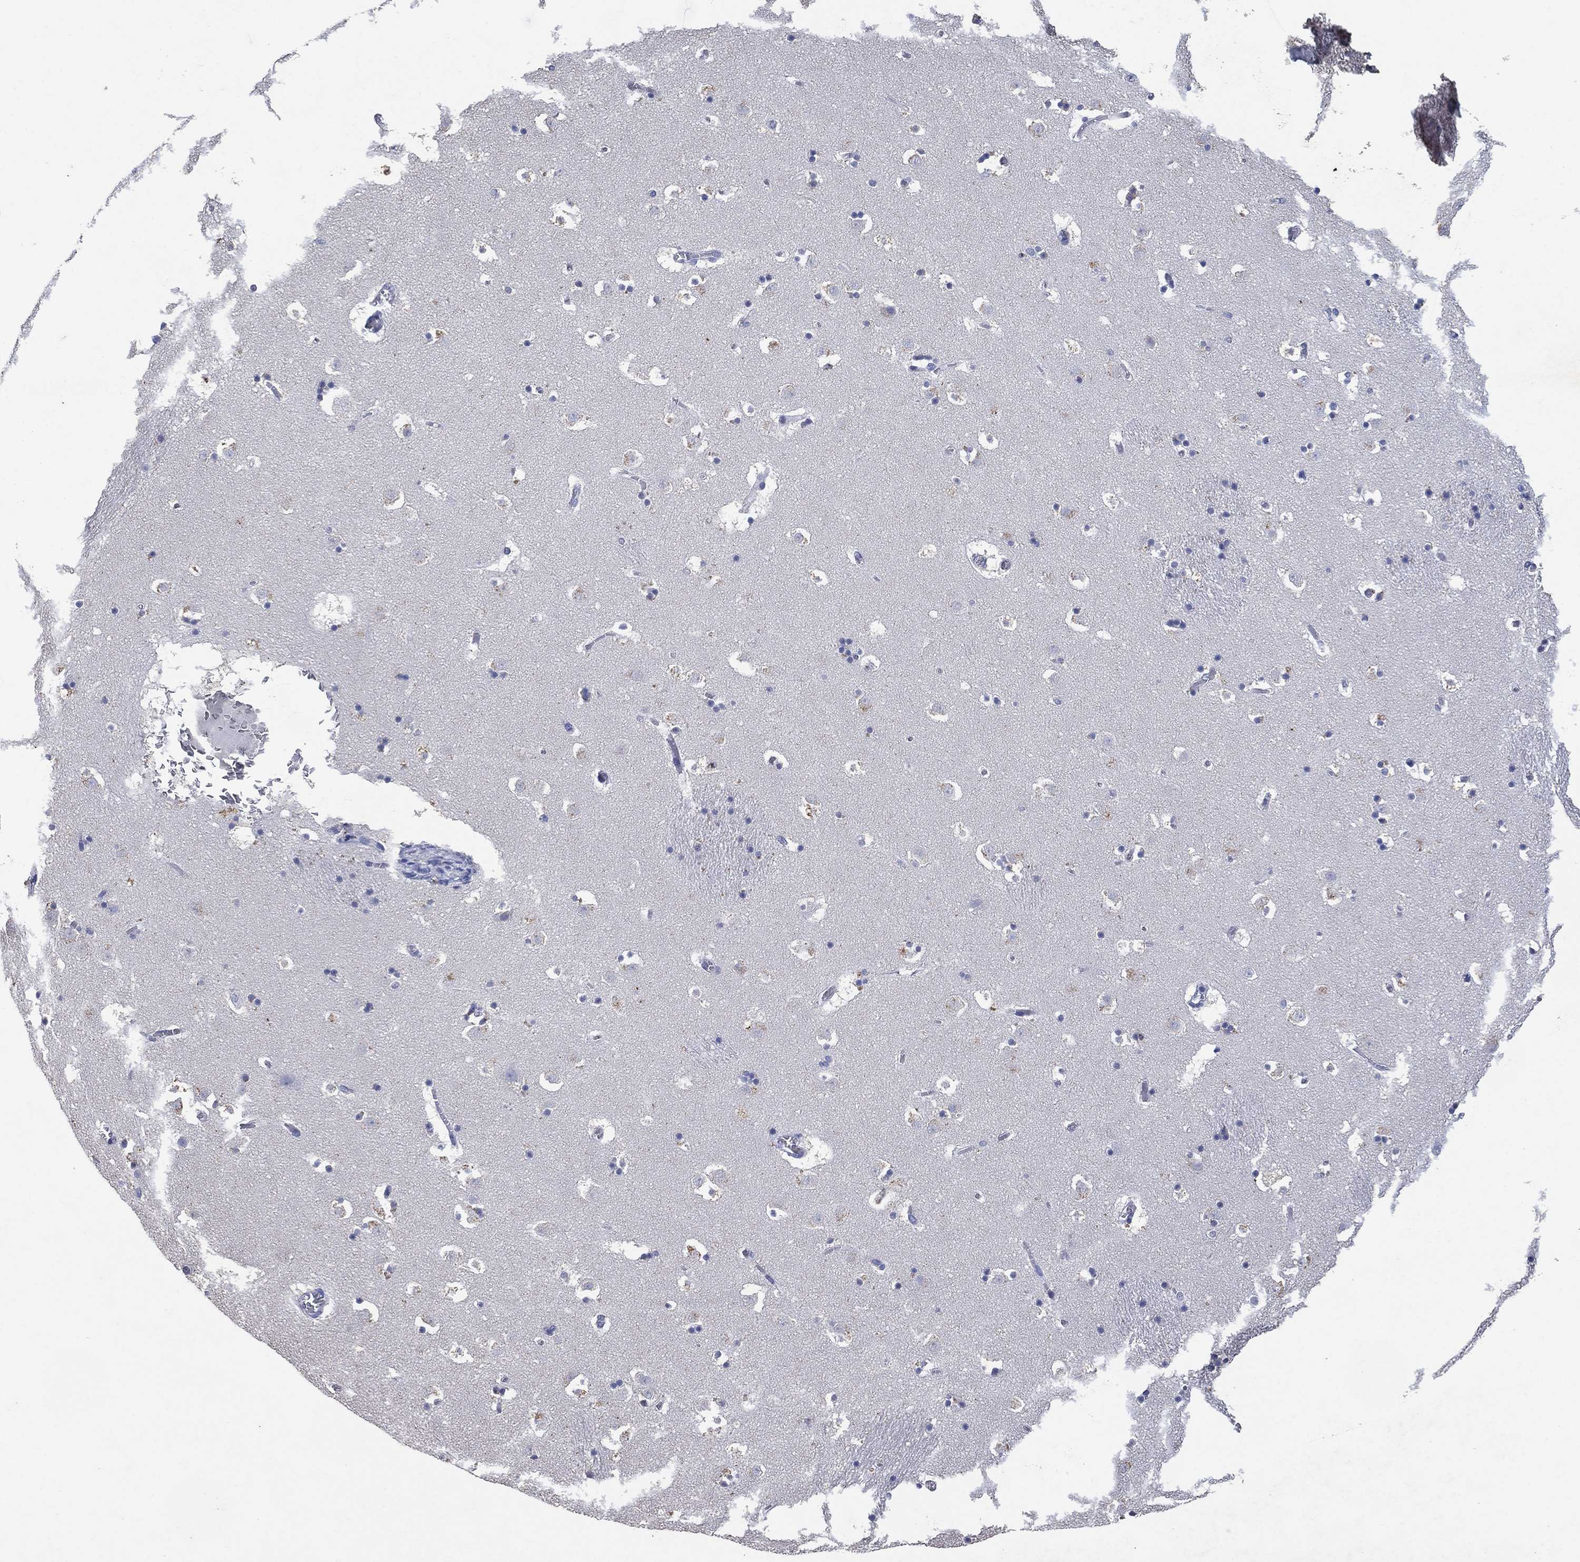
{"staining": {"intensity": "negative", "quantity": "none", "location": "none"}, "tissue": "caudate", "cell_type": "Glial cells", "image_type": "normal", "snomed": [{"axis": "morphology", "description": "Normal tissue, NOS"}, {"axis": "topography", "description": "Lateral ventricle wall"}], "caption": "This image is of normal caudate stained with IHC to label a protein in brown with the nuclei are counter-stained blue. There is no staining in glial cells.", "gene": "FSCN2", "patient": {"sex": "female", "age": 42}}